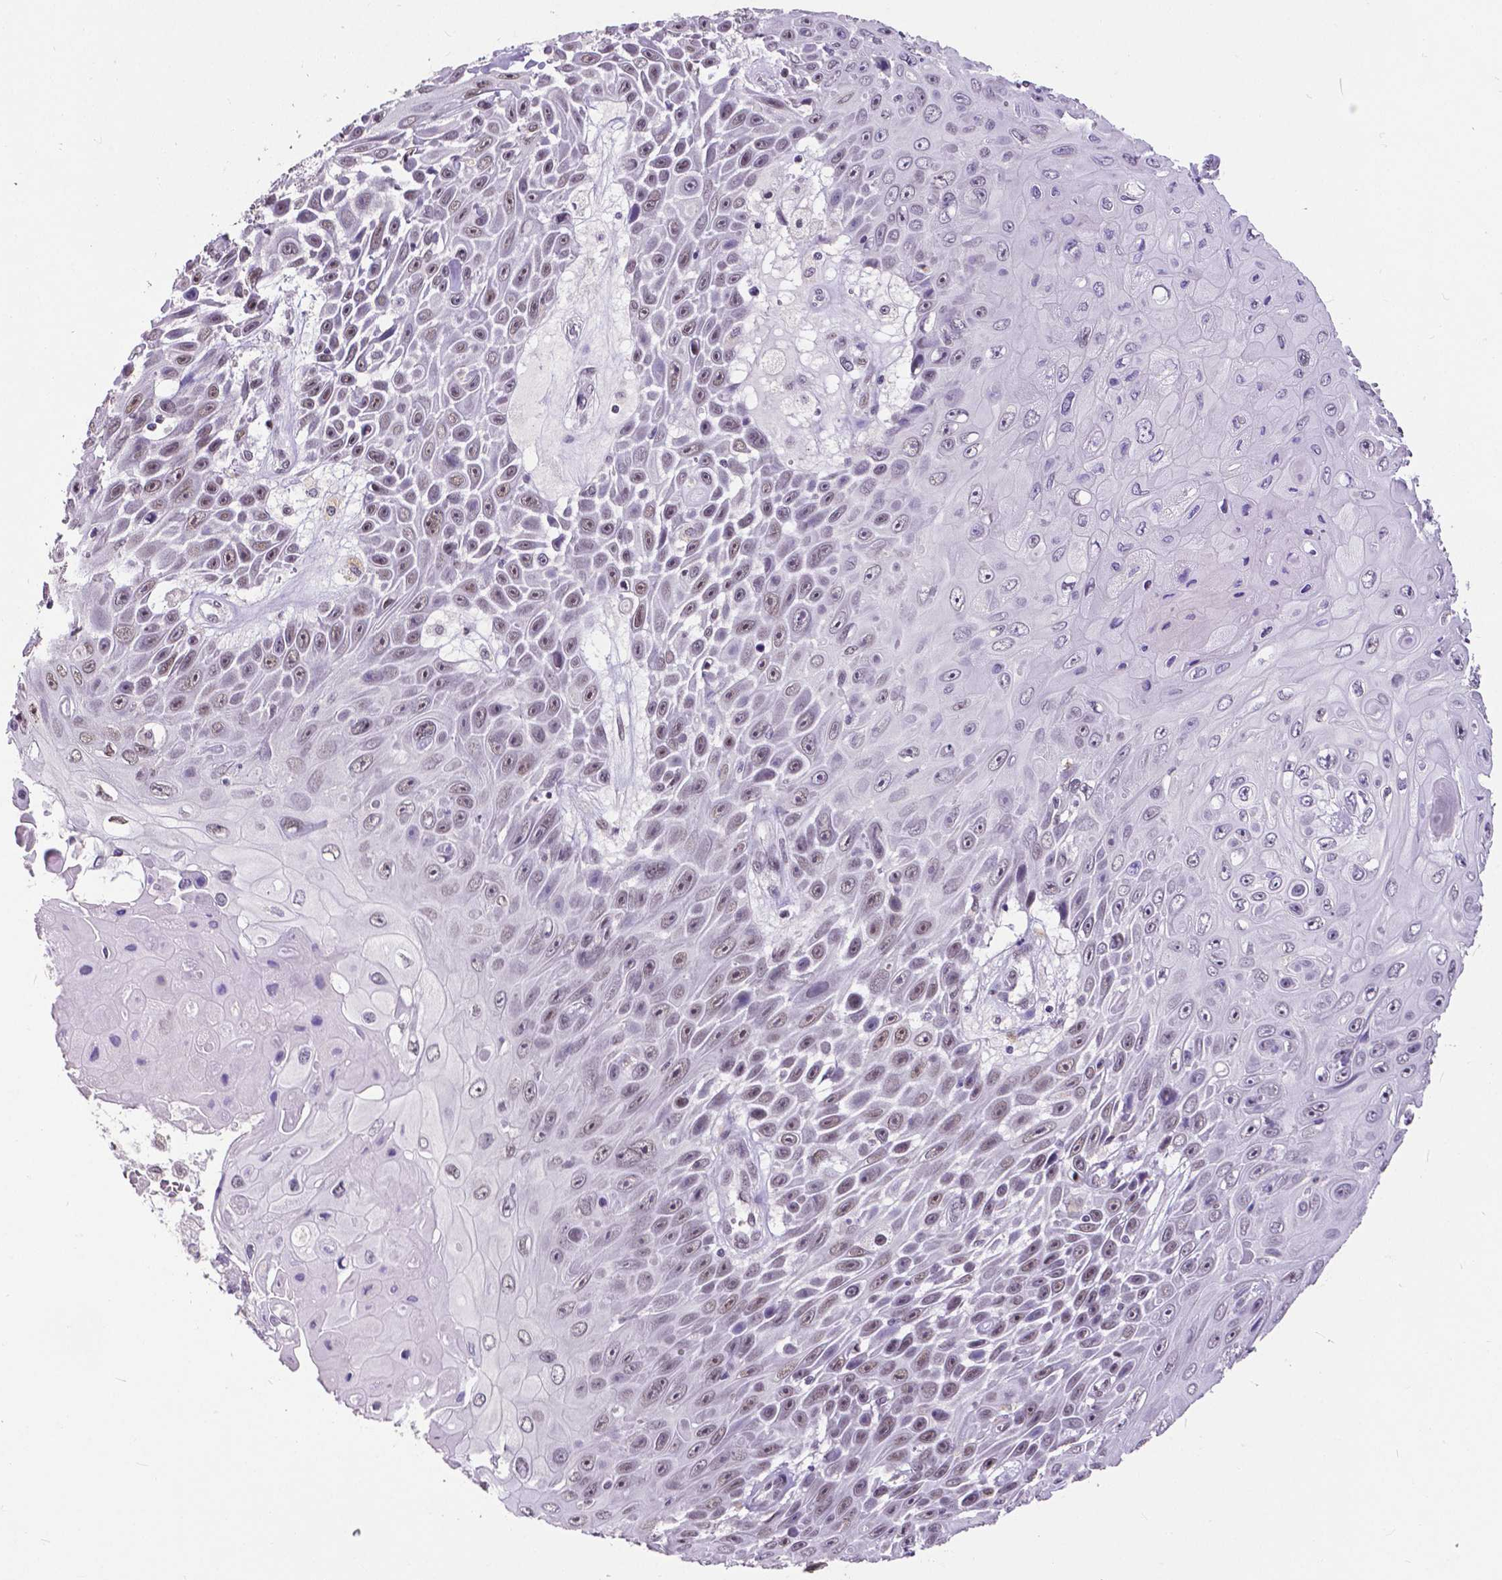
{"staining": {"intensity": "weak", "quantity": "<25%", "location": "nuclear"}, "tissue": "skin cancer", "cell_type": "Tumor cells", "image_type": "cancer", "snomed": [{"axis": "morphology", "description": "Squamous cell carcinoma, NOS"}, {"axis": "topography", "description": "Skin"}], "caption": "DAB (3,3'-diaminobenzidine) immunohistochemical staining of skin cancer demonstrates no significant positivity in tumor cells. (DAB (3,3'-diaminobenzidine) IHC, high magnification).", "gene": "ATRX", "patient": {"sex": "male", "age": 82}}